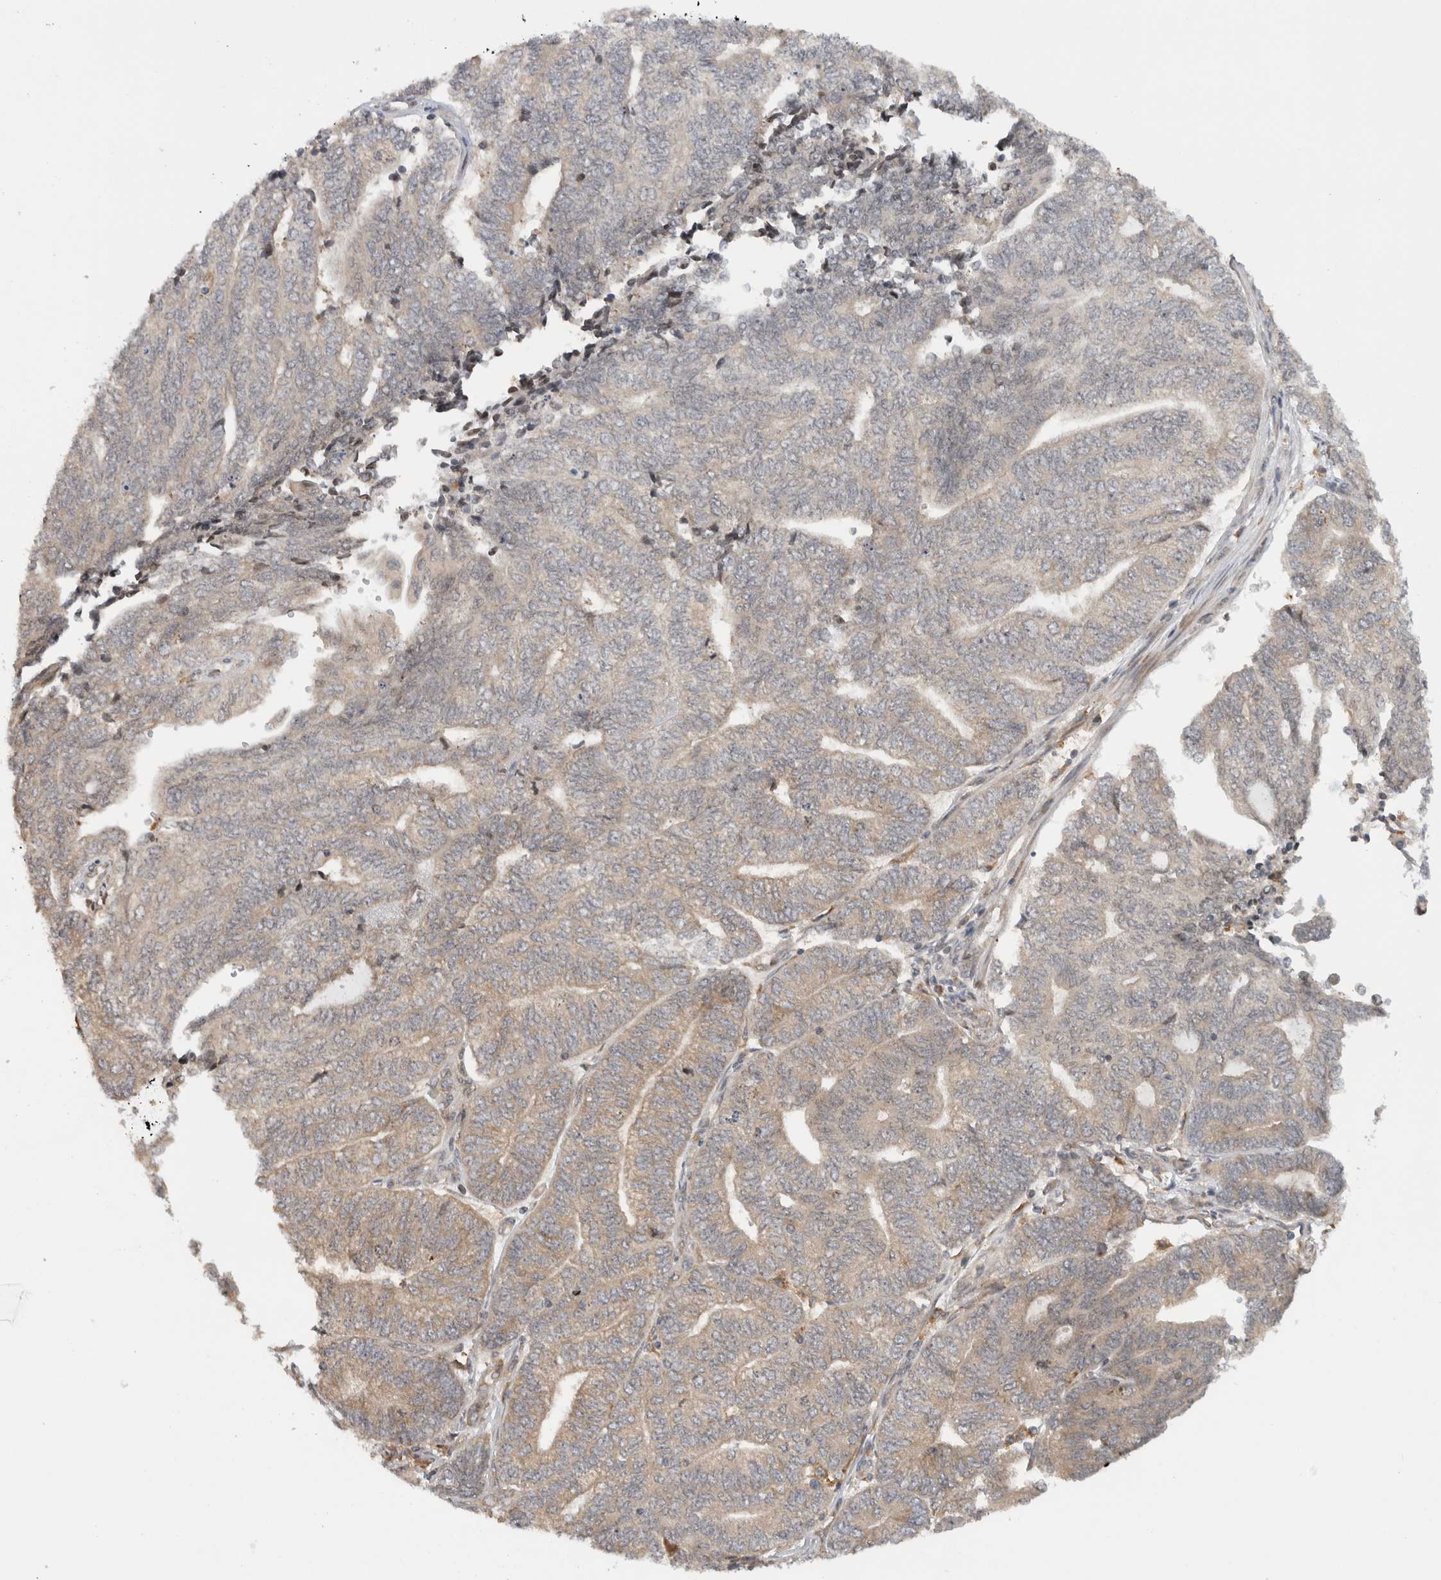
{"staining": {"intensity": "weak", "quantity": "25%-75%", "location": "cytoplasmic/membranous"}, "tissue": "endometrial cancer", "cell_type": "Tumor cells", "image_type": "cancer", "snomed": [{"axis": "morphology", "description": "Adenocarcinoma, NOS"}, {"axis": "topography", "description": "Uterus"}, {"axis": "topography", "description": "Endometrium"}], "caption": "Adenocarcinoma (endometrial) was stained to show a protein in brown. There is low levels of weak cytoplasmic/membranous positivity in approximately 25%-75% of tumor cells.", "gene": "WASF2", "patient": {"sex": "female", "age": 70}}